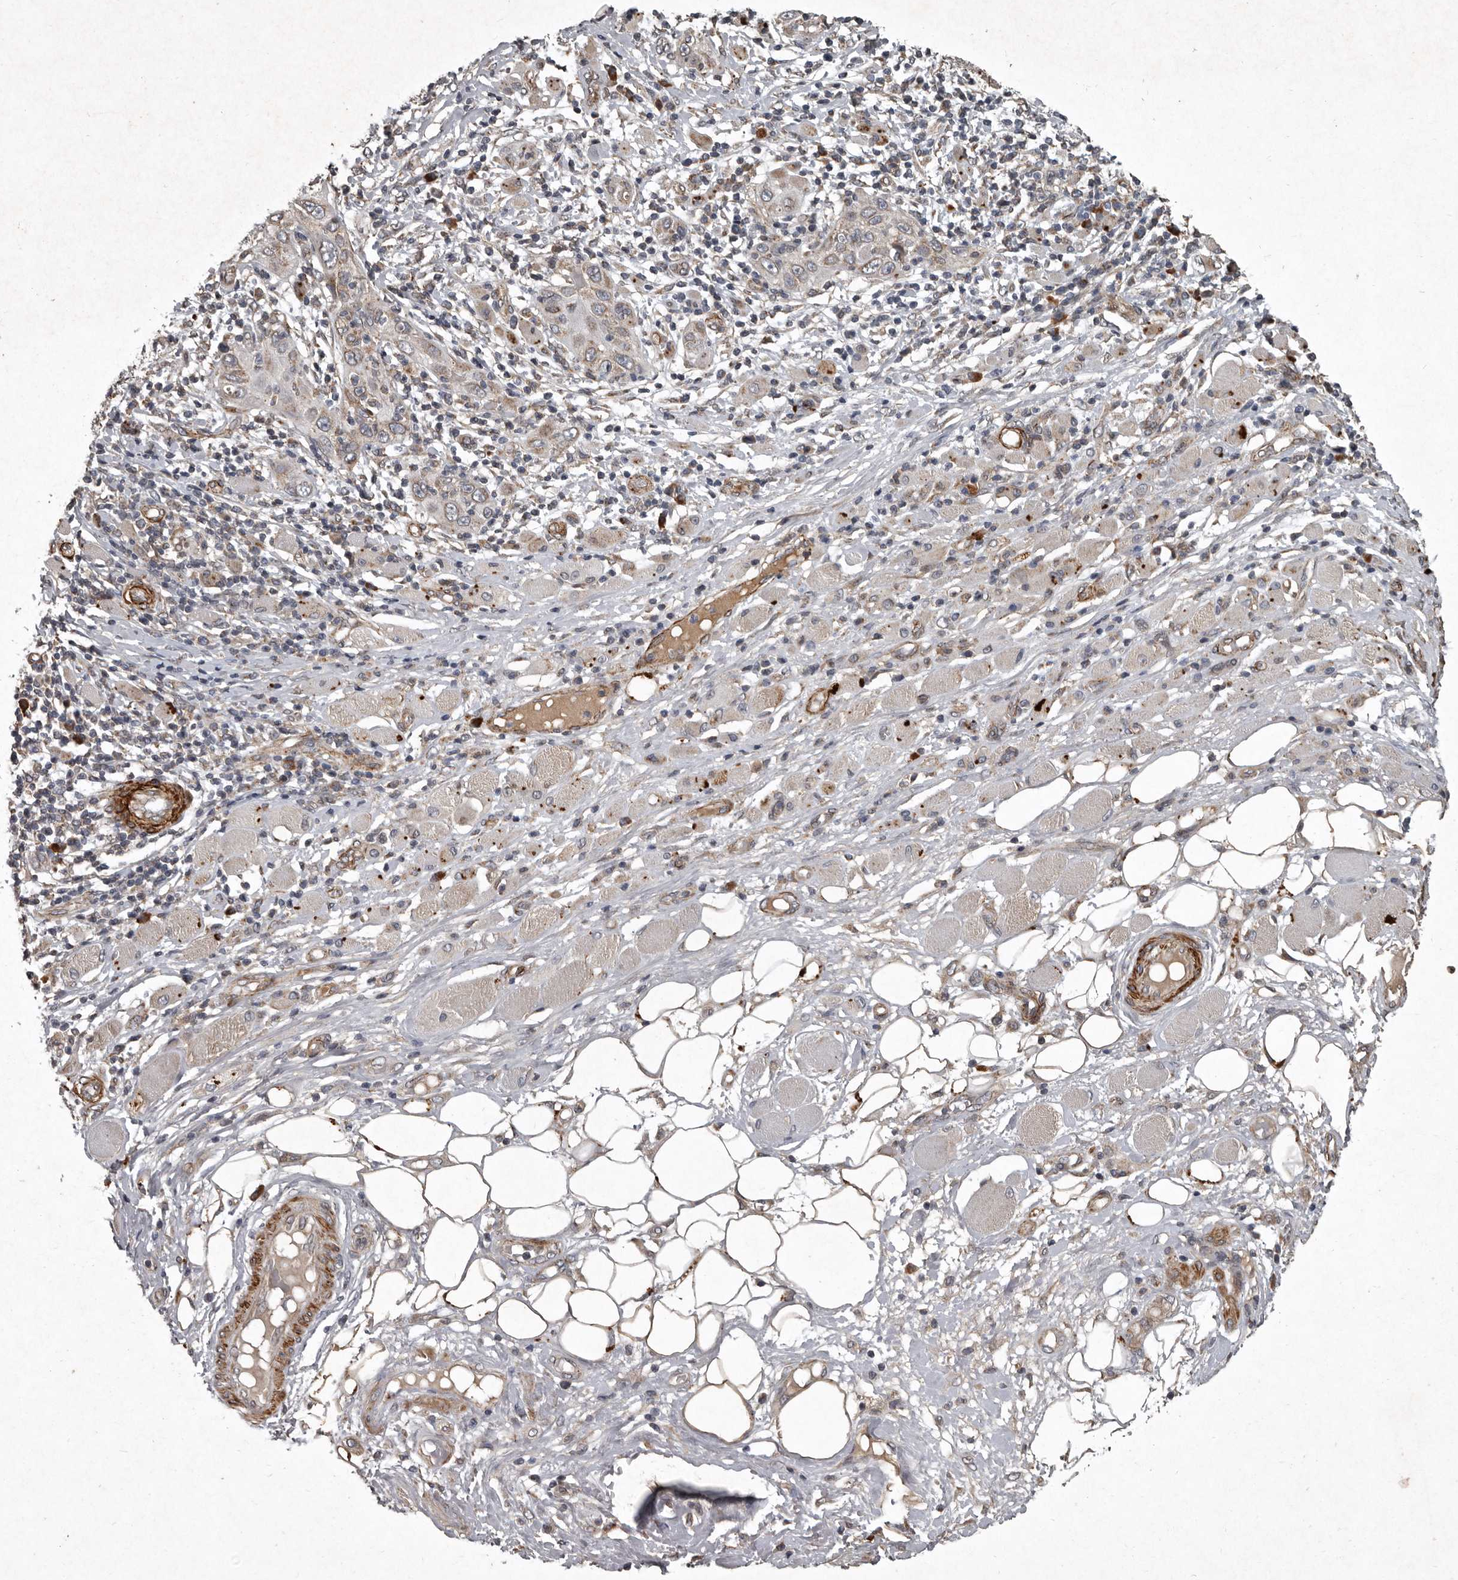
{"staining": {"intensity": "weak", "quantity": ">75%", "location": "cytoplasmic/membranous"}, "tissue": "skin cancer", "cell_type": "Tumor cells", "image_type": "cancer", "snomed": [{"axis": "morphology", "description": "Squamous cell carcinoma, NOS"}, {"axis": "topography", "description": "Skin"}], "caption": "The immunohistochemical stain shows weak cytoplasmic/membranous positivity in tumor cells of skin squamous cell carcinoma tissue.", "gene": "MRPS15", "patient": {"sex": "female", "age": 88}}